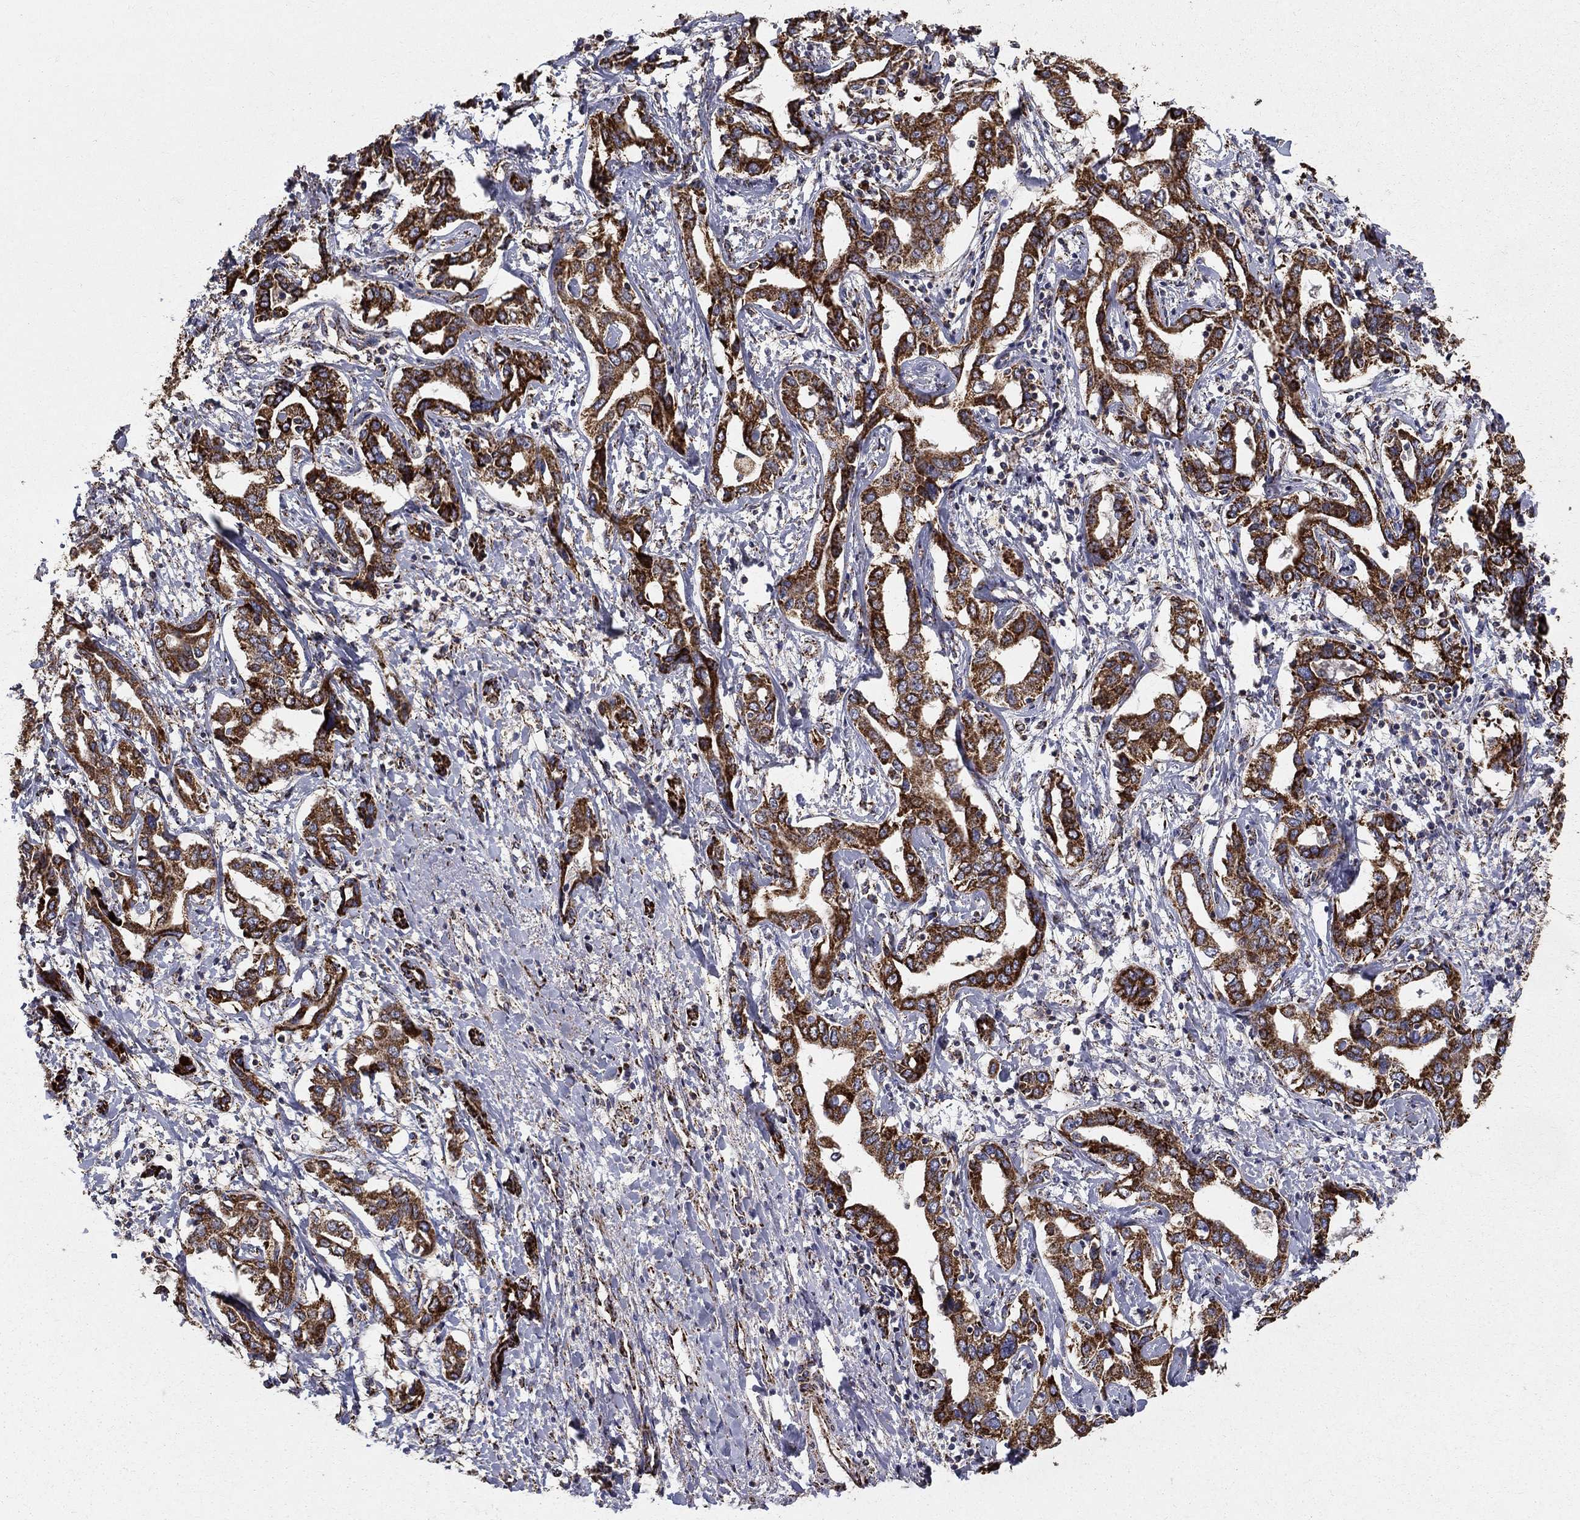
{"staining": {"intensity": "strong", "quantity": ">75%", "location": "cytoplasmic/membranous"}, "tissue": "liver cancer", "cell_type": "Tumor cells", "image_type": "cancer", "snomed": [{"axis": "morphology", "description": "Cholangiocarcinoma"}, {"axis": "topography", "description": "Liver"}], "caption": "Strong cytoplasmic/membranous protein expression is appreciated in approximately >75% of tumor cells in cholangiocarcinoma (liver). The staining is performed using DAB (3,3'-diaminobenzidine) brown chromogen to label protein expression. The nuclei are counter-stained blue using hematoxylin.", "gene": "GCSH", "patient": {"sex": "male", "age": 59}}